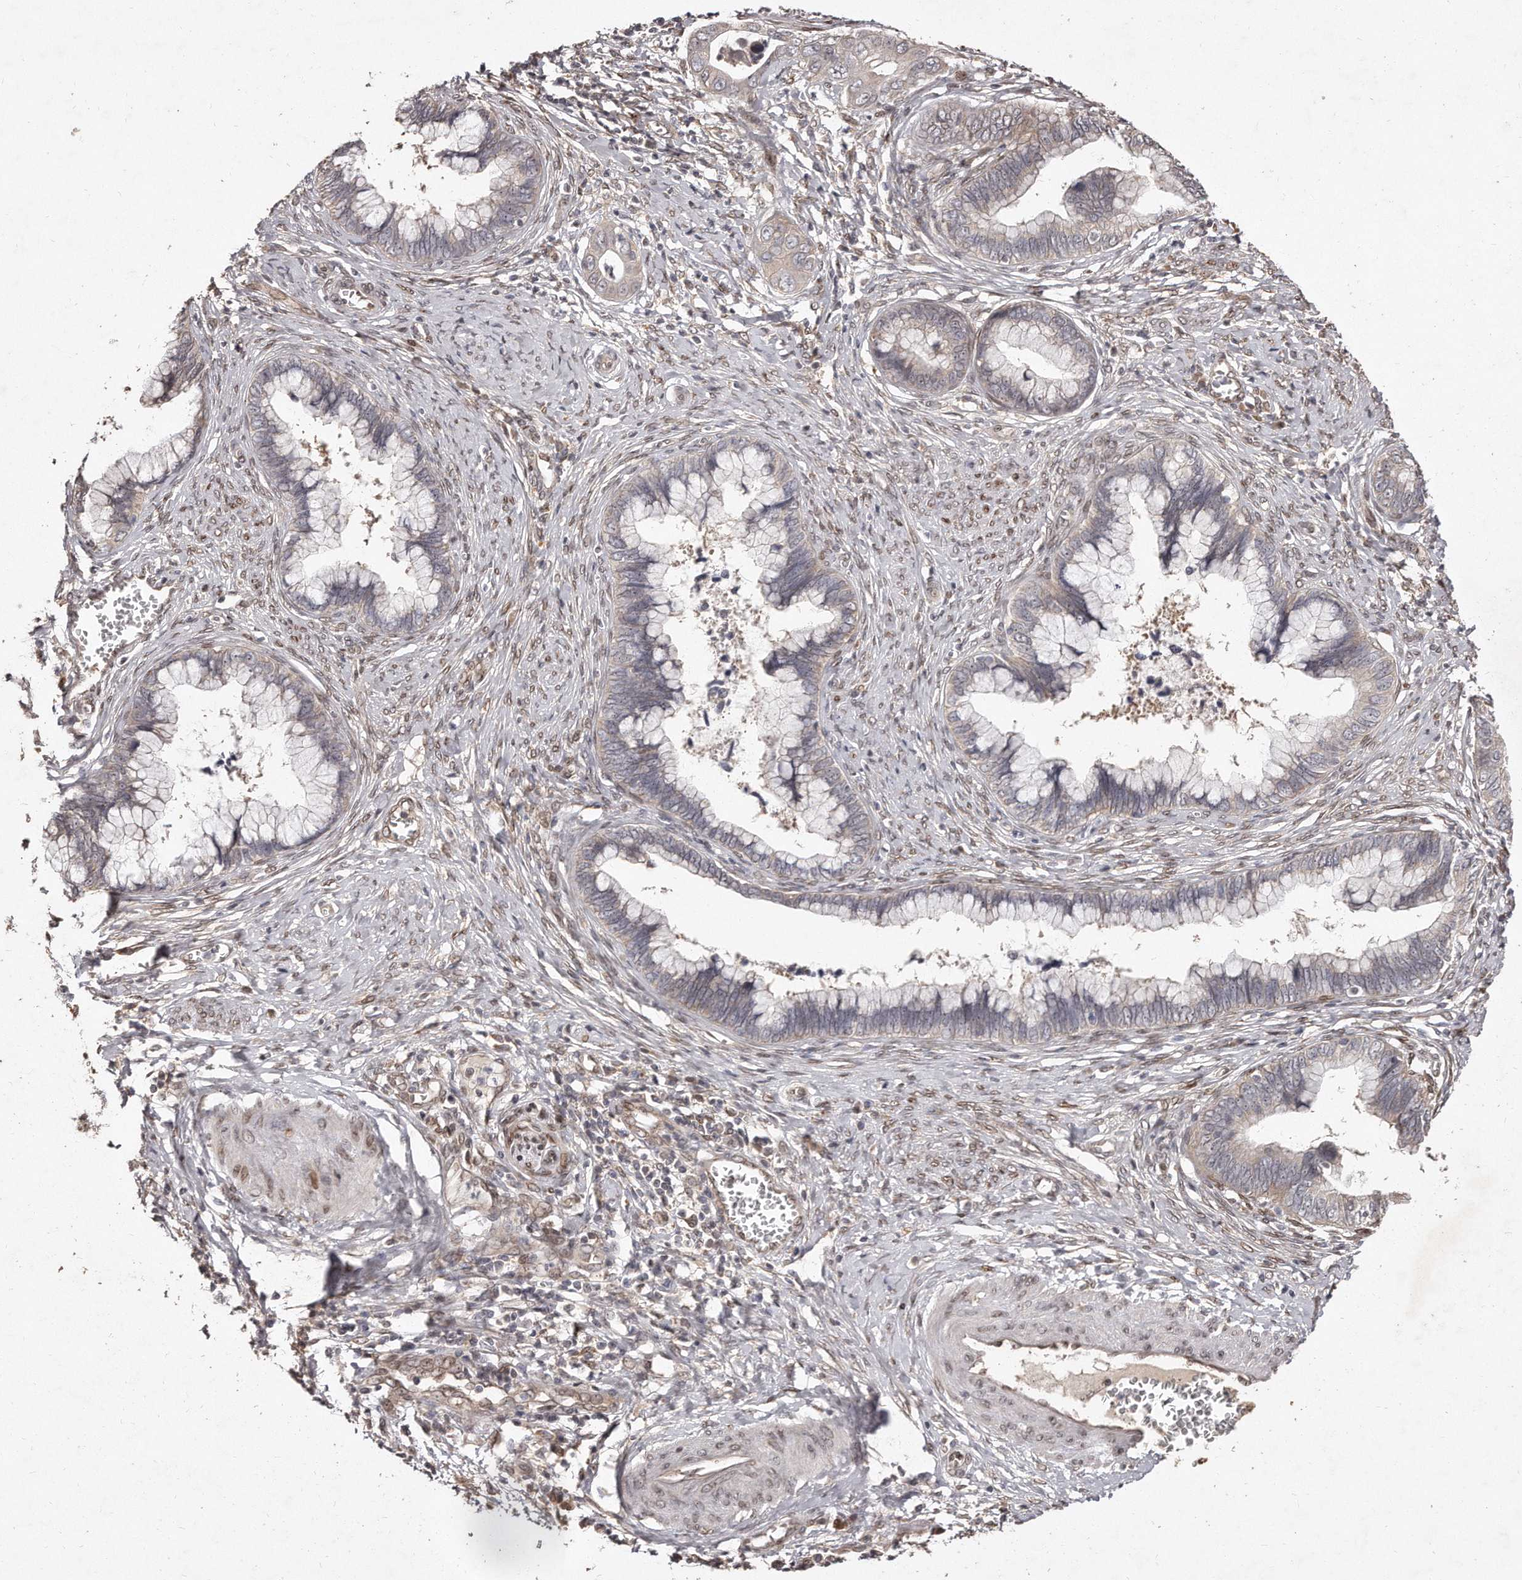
{"staining": {"intensity": "negative", "quantity": "none", "location": "none"}, "tissue": "cervical cancer", "cell_type": "Tumor cells", "image_type": "cancer", "snomed": [{"axis": "morphology", "description": "Adenocarcinoma, NOS"}, {"axis": "topography", "description": "Cervix"}], "caption": "Immunohistochemical staining of human cervical cancer reveals no significant positivity in tumor cells. (DAB immunohistochemistry with hematoxylin counter stain).", "gene": "HASPIN", "patient": {"sex": "female", "age": 44}}